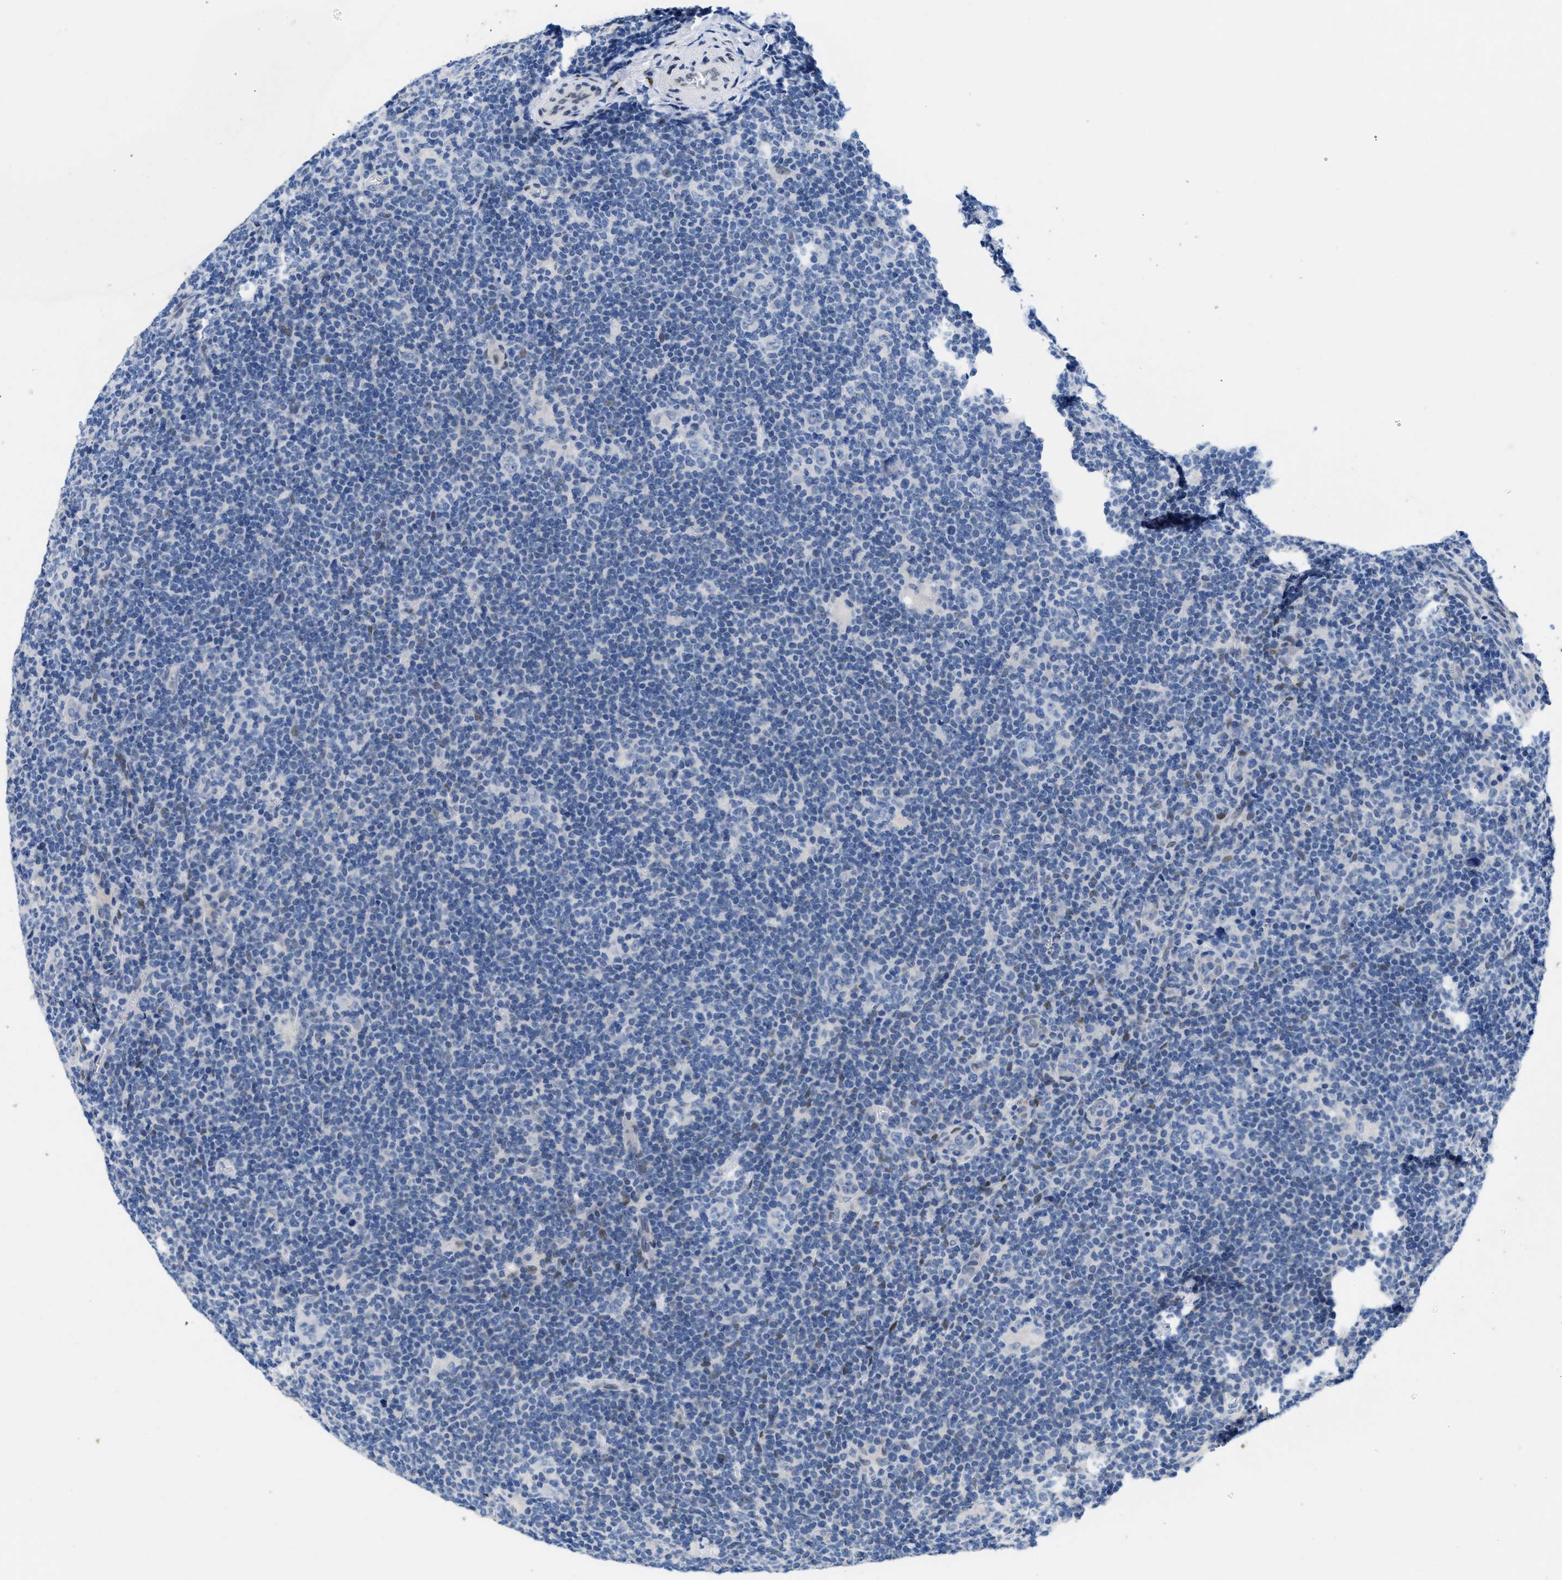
{"staining": {"intensity": "negative", "quantity": "none", "location": "none"}, "tissue": "lymphoma", "cell_type": "Tumor cells", "image_type": "cancer", "snomed": [{"axis": "morphology", "description": "Hodgkin's disease, NOS"}, {"axis": "topography", "description": "Lymph node"}], "caption": "High power microscopy photomicrograph of an immunohistochemistry photomicrograph of lymphoma, revealing no significant positivity in tumor cells.", "gene": "NFIX", "patient": {"sex": "female", "age": 57}}